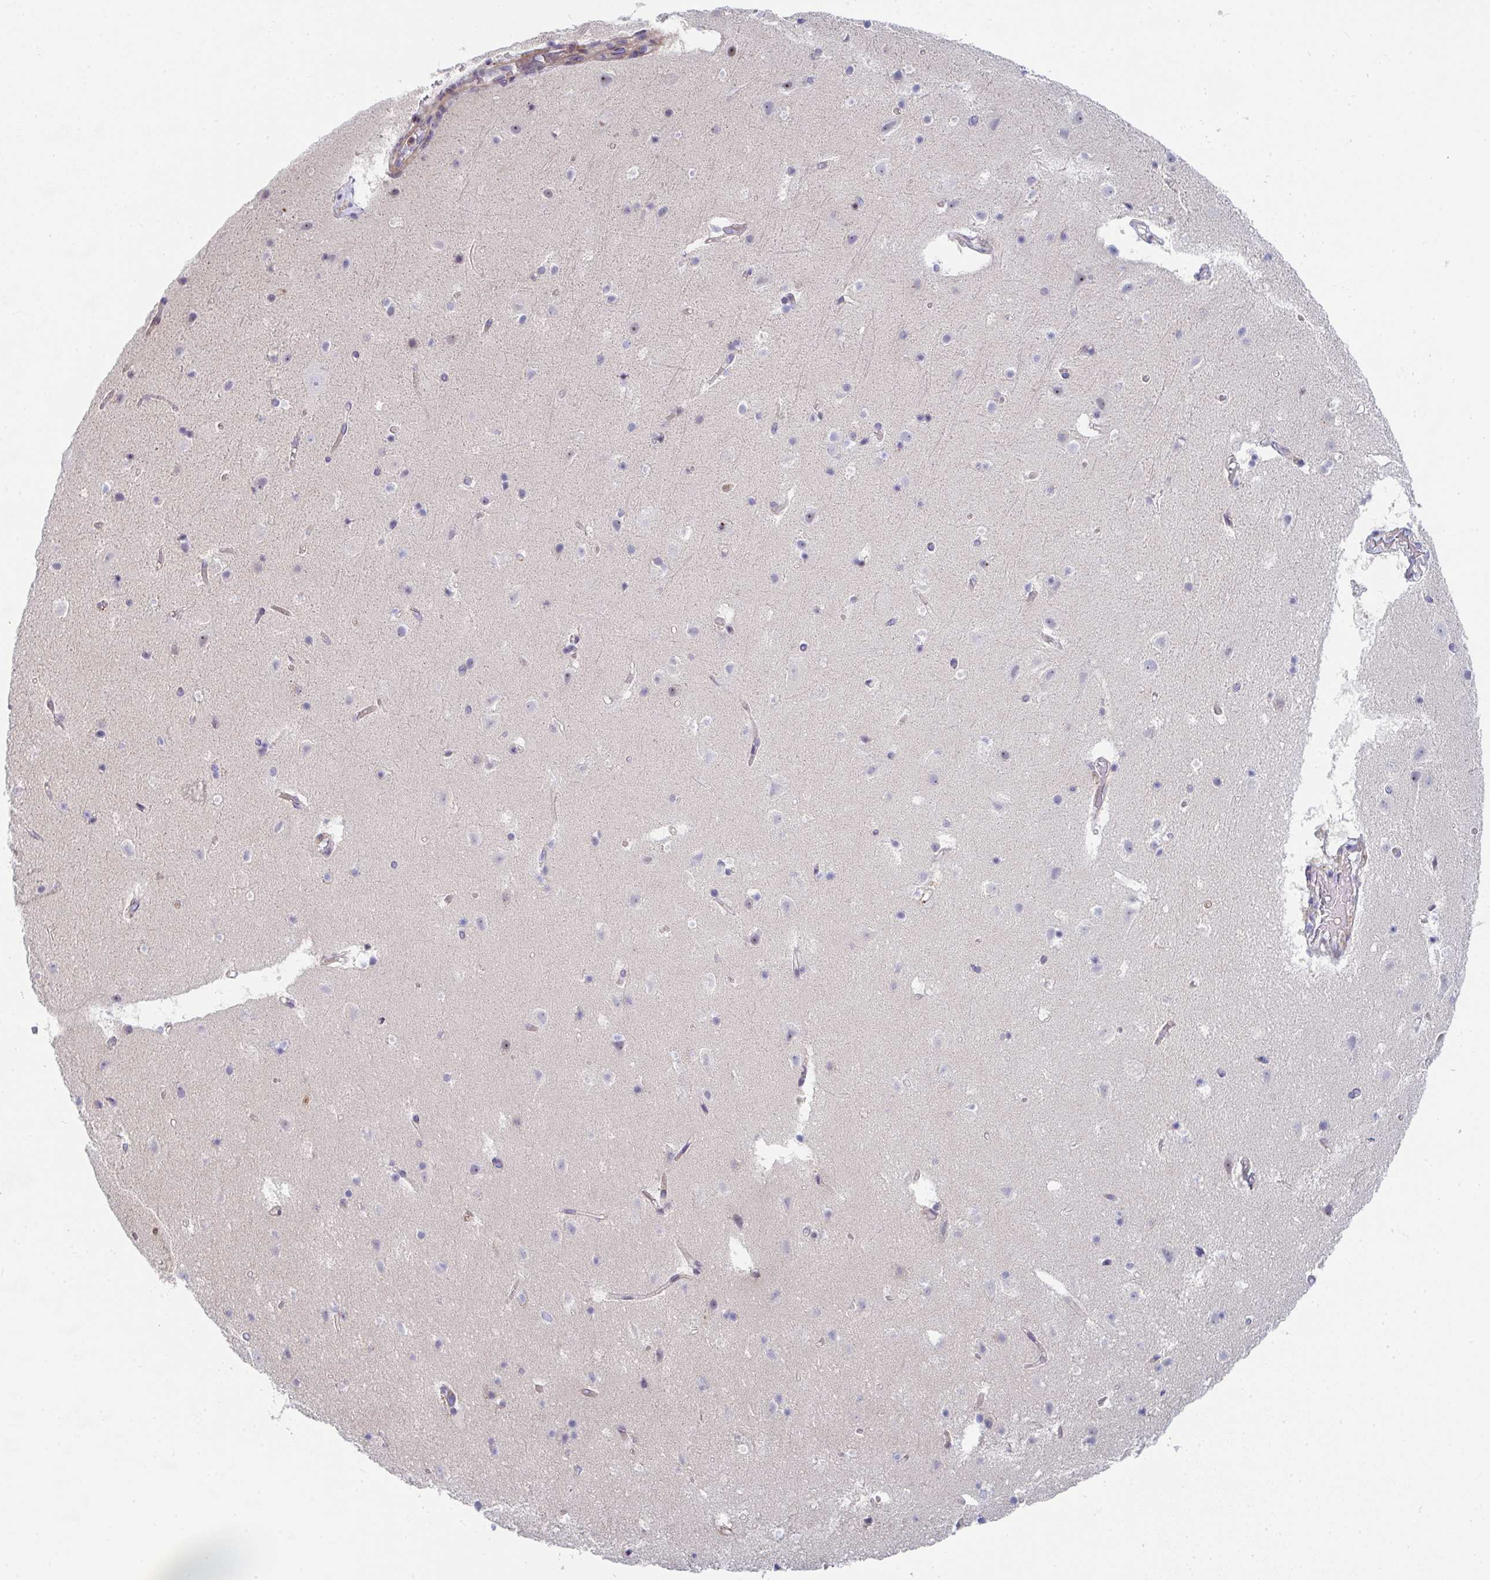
{"staining": {"intensity": "weak", "quantity": ">75%", "location": "cytoplasmic/membranous"}, "tissue": "cerebral cortex", "cell_type": "Endothelial cells", "image_type": "normal", "snomed": [{"axis": "morphology", "description": "Normal tissue, NOS"}, {"axis": "topography", "description": "Cerebral cortex"}], "caption": "This photomicrograph exhibits immunohistochemistry staining of unremarkable human cerebral cortex, with low weak cytoplasmic/membranous staining in about >75% of endothelial cells.", "gene": "KLHL33", "patient": {"sex": "female", "age": 42}}